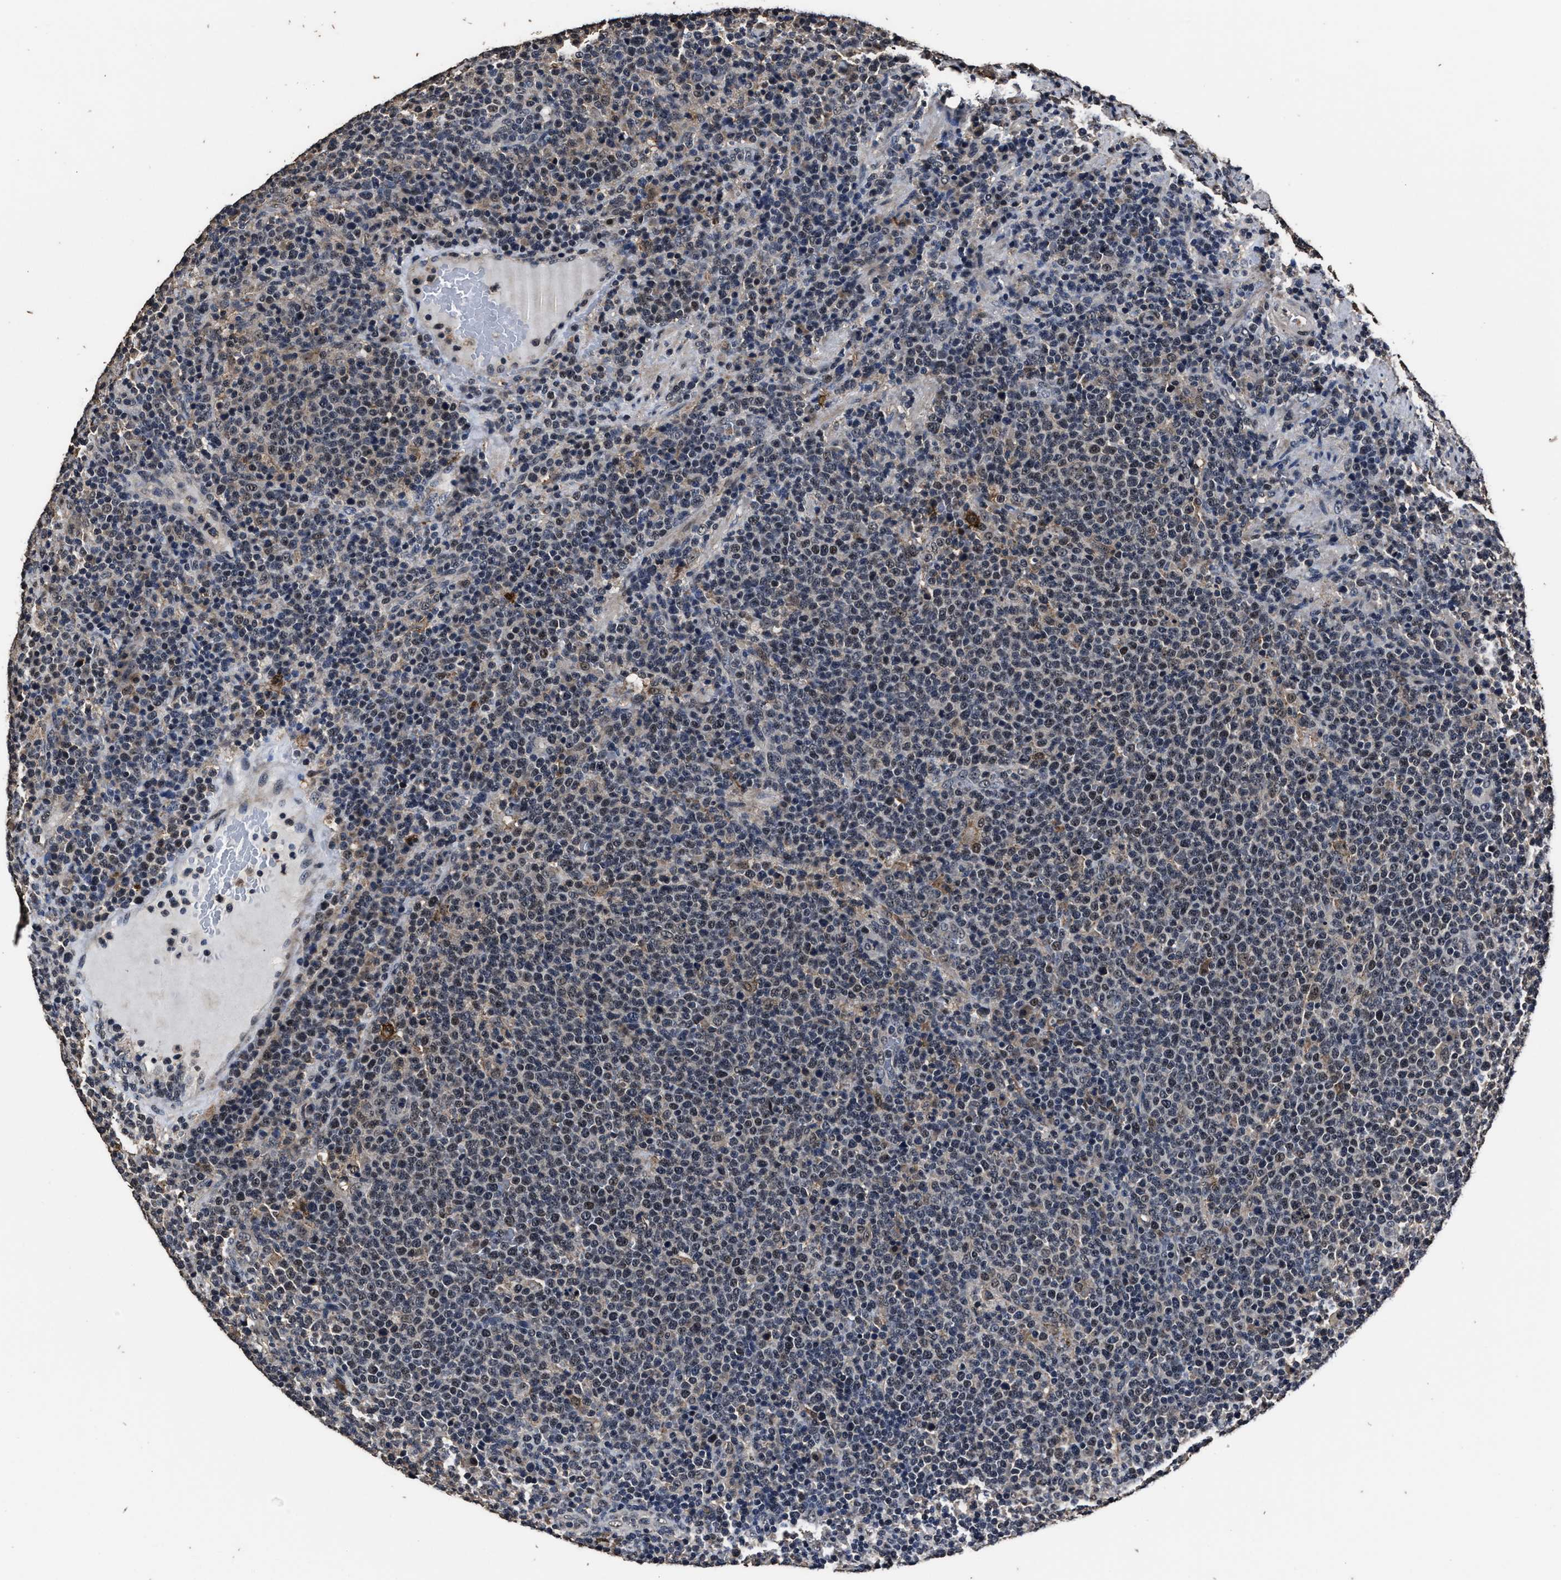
{"staining": {"intensity": "weak", "quantity": "<25%", "location": "nuclear"}, "tissue": "lymphoma", "cell_type": "Tumor cells", "image_type": "cancer", "snomed": [{"axis": "morphology", "description": "Malignant lymphoma, non-Hodgkin's type, High grade"}, {"axis": "topography", "description": "Lymph node"}], "caption": "This is an immunohistochemistry (IHC) image of lymphoma. There is no staining in tumor cells.", "gene": "RSBN1L", "patient": {"sex": "male", "age": 61}}